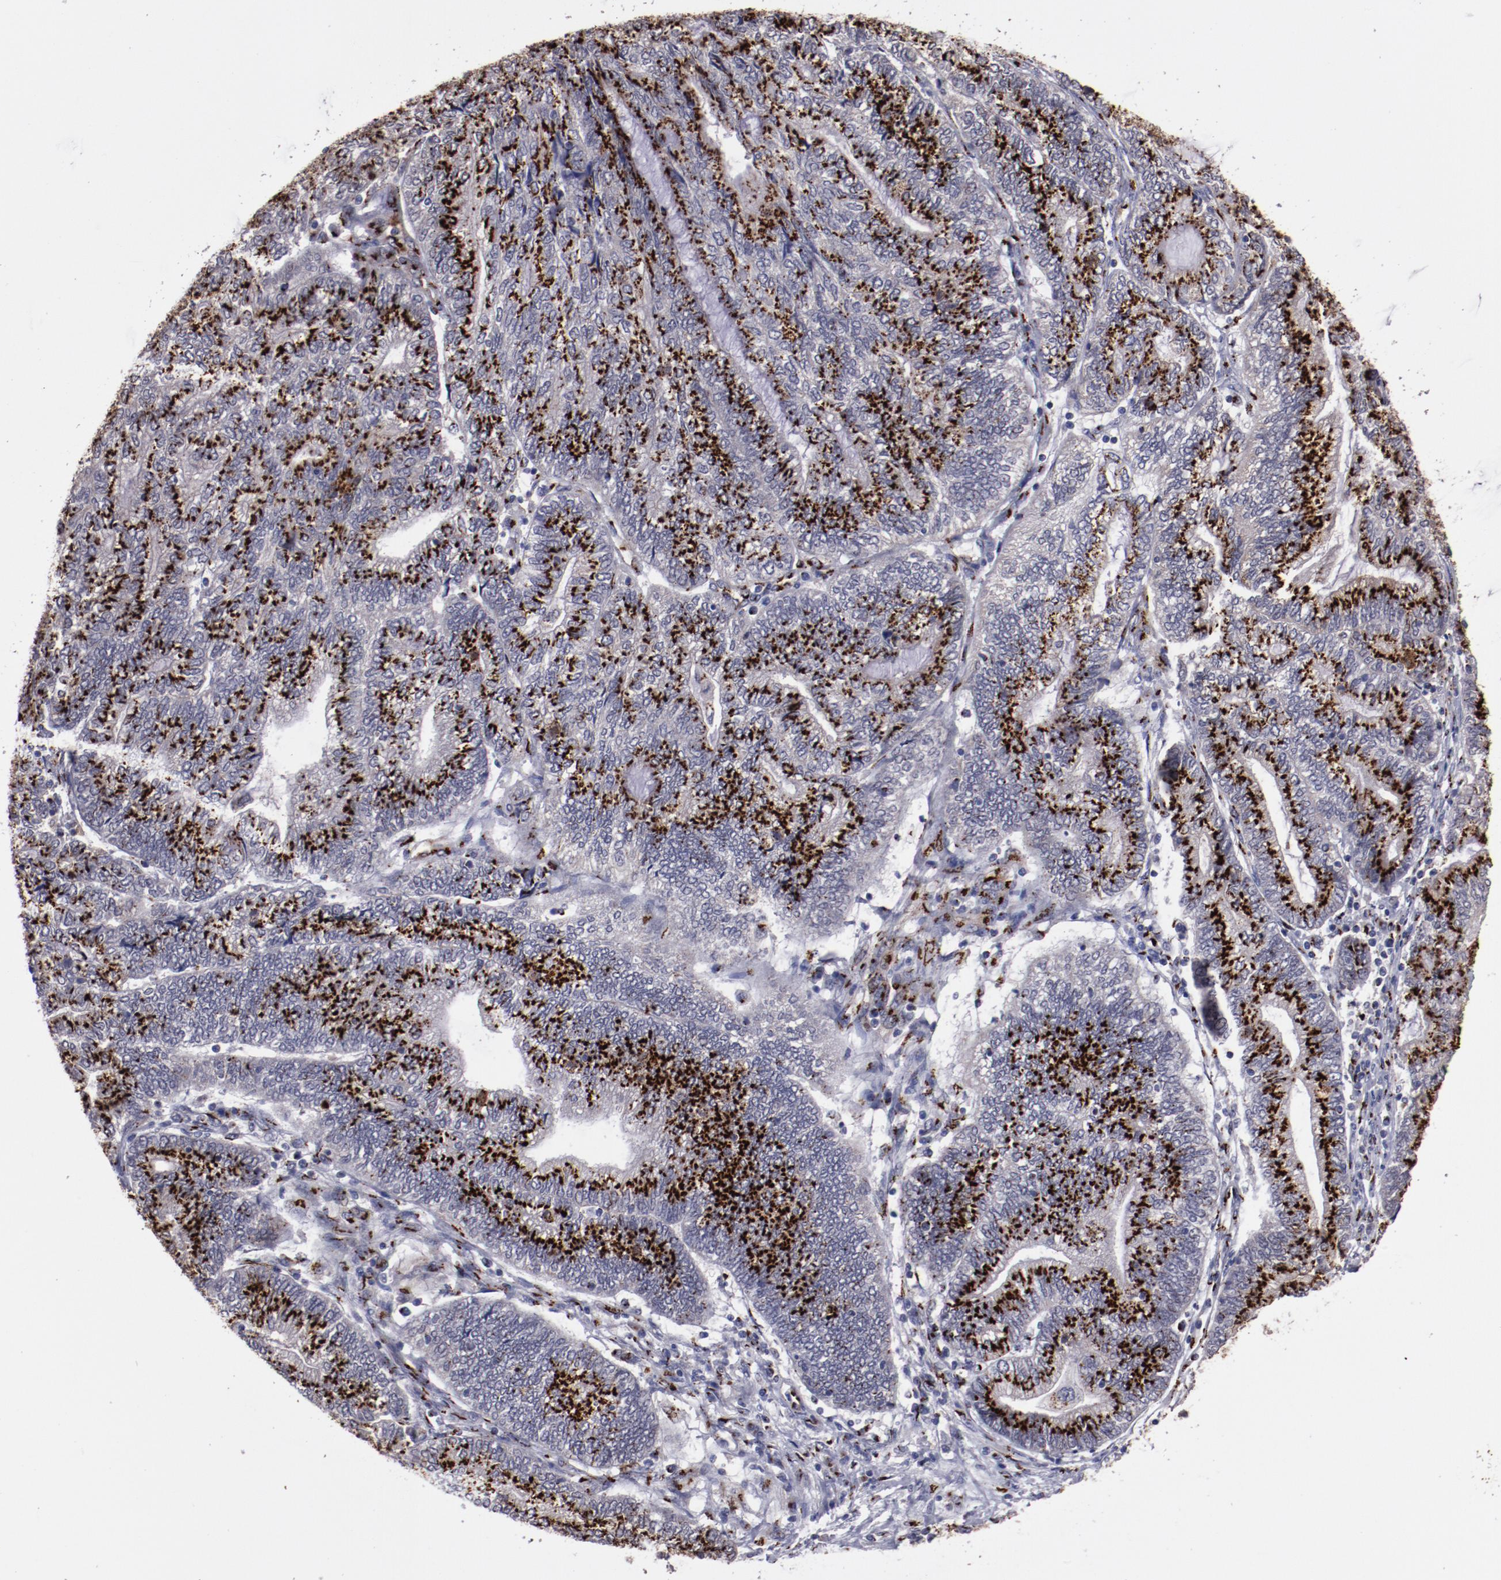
{"staining": {"intensity": "strong", "quantity": ">75%", "location": "nuclear"}, "tissue": "endometrial cancer", "cell_type": "Tumor cells", "image_type": "cancer", "snomed": [{"axis": "morphology", "description": "Adenocarcinoma, NOS"}, {"axis": "topography", "description": "Uterus"}, {"axis": "topography", "description": "Endometrium"}], "caption": "Brown immunohistochemical staining in human endometrial cancer (adenocarcinoma) demonstrates strong nuclear expression in approximately >75% of tumor cells.", "gene": "GOLIM4", "patient": {"sex": "female", "age": 70}}